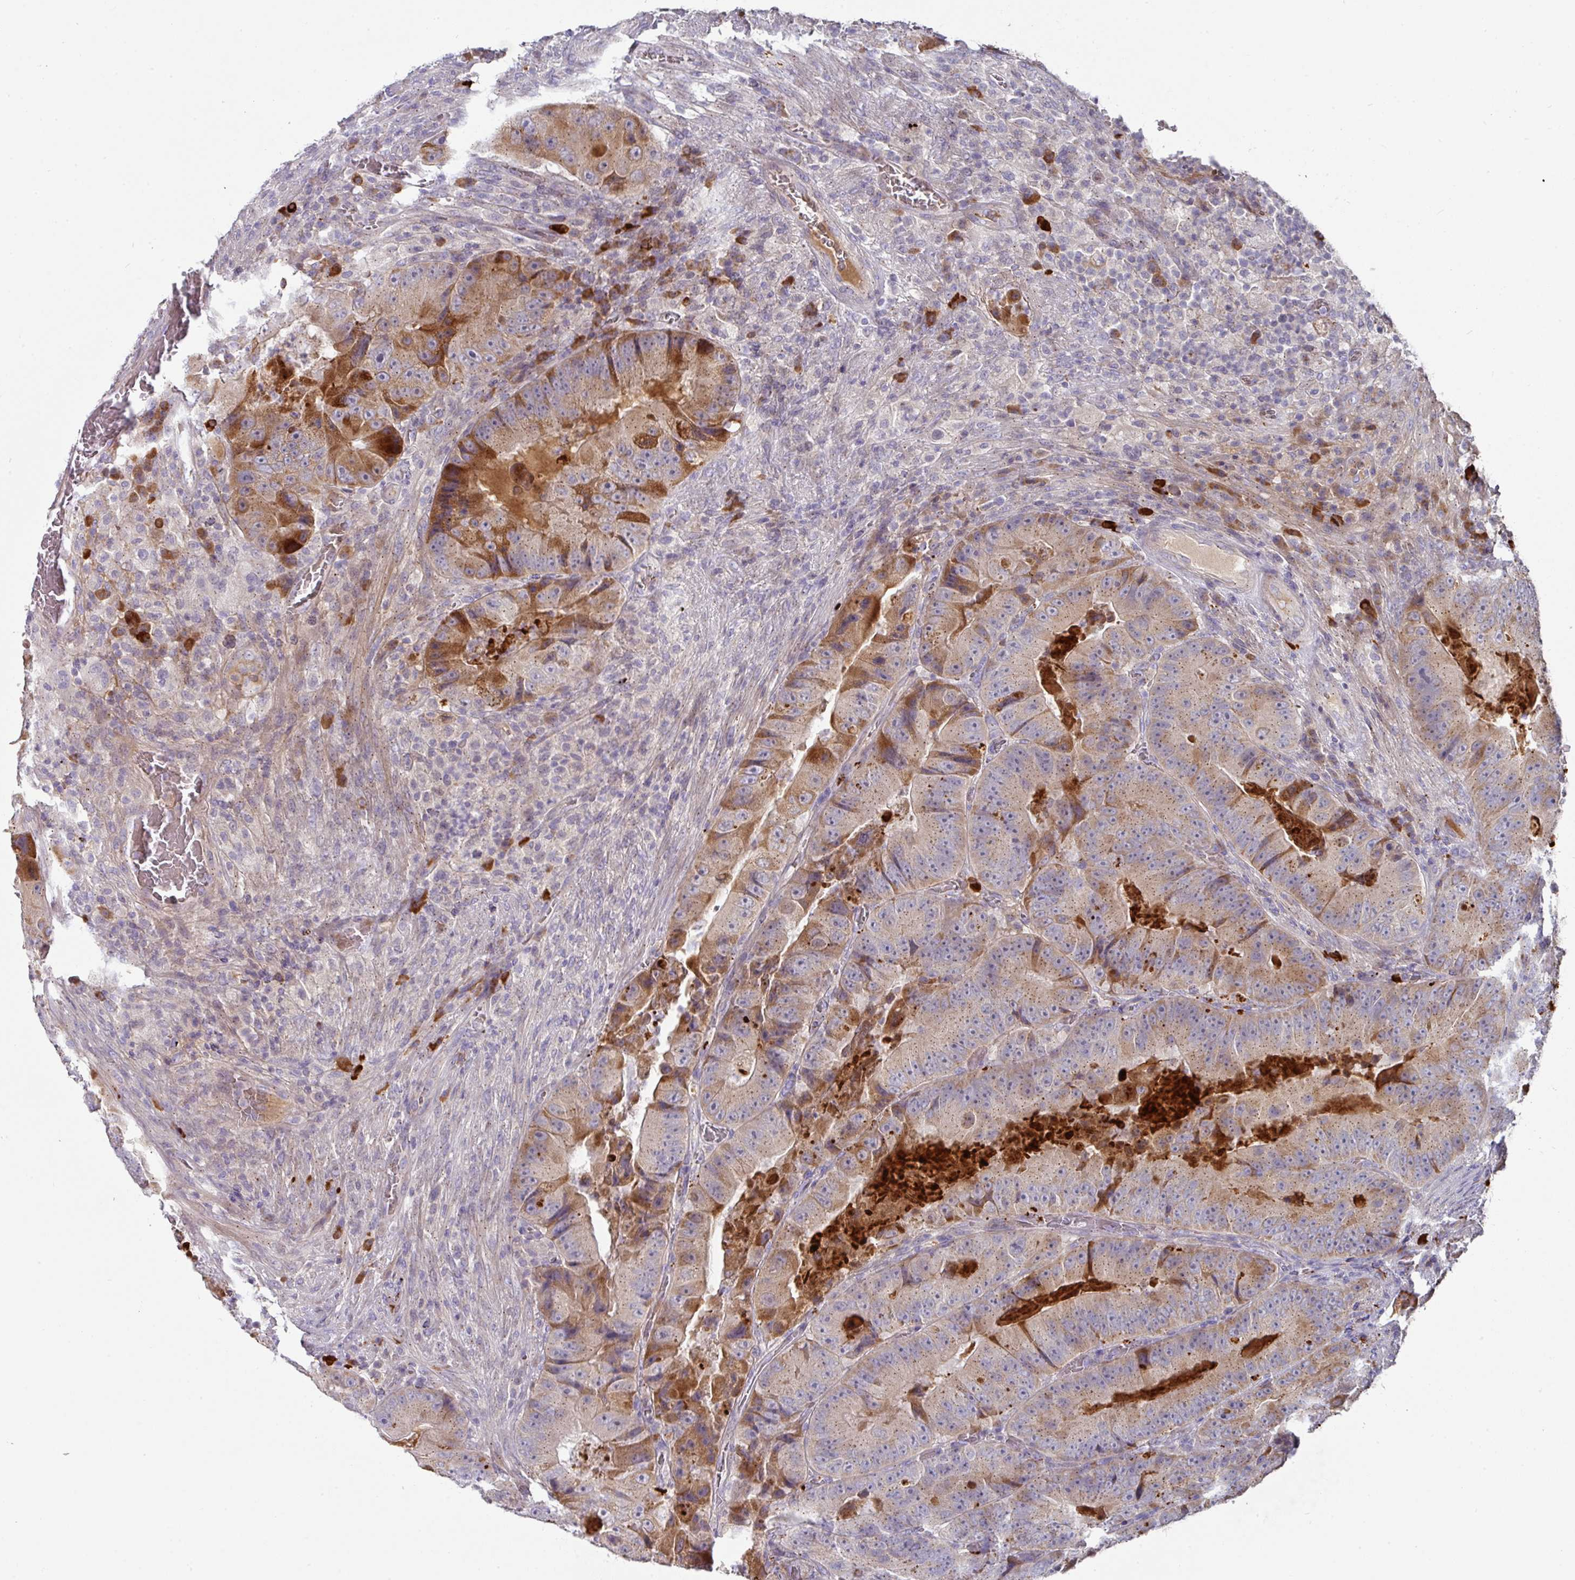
{"staining": {"intensity": "moderate", "quantity": "25%-75%", "location": "cytoplasmic/membranous"}, "tissue": "colorectal cancer", "cell_type": "Tumor cells", "image_type": "cancer", "snomed": [{"axis": "morphology", "description": "Adenocarcinoma, NOS"}, {"axis": "topography", "description": "Colon"}], "caption": "Colorectal cancer stained with a brown dye demonstrates moderate cytoplasmic/membranous positive expression in about 25%-75% of tumor cells.", "gene": "IL4R", "patient": {"sex": "female", "age": 86}}